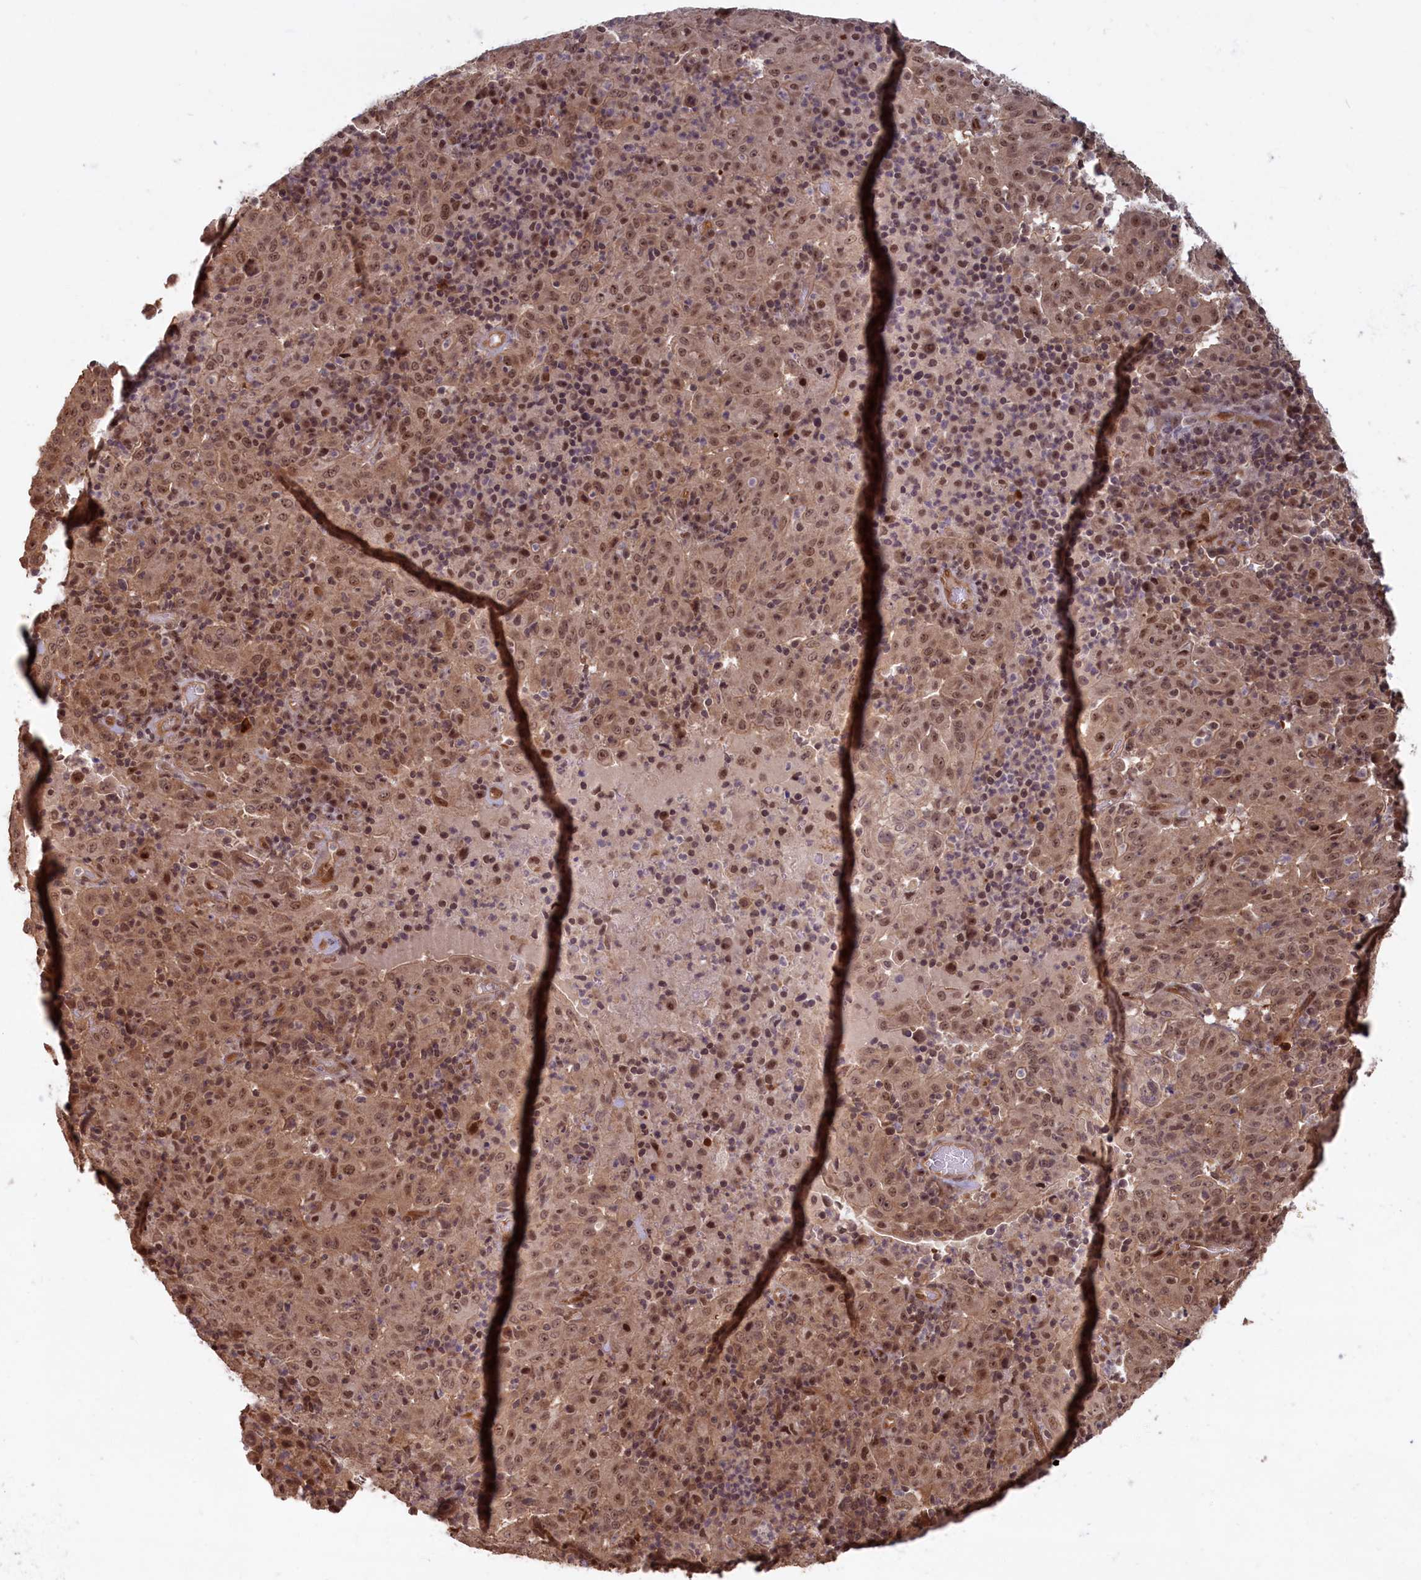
{"staining": {"intensity": "moderate", "quantity": ">75%", "location": "cytoplasmic/membranous,nuclear"}, "tissue": "pancreatic cancer", "cell_type": "Tumor cells", "image_type": "cancer", "snomed": [{"axis": "morphology", "description": "Adenocarcinoma, NOS"}, {"axis": "topography", "description": "Pancreas"}], "caption": "A high-resolution photomicrograph shows immunohistochemistry (IHC) staining of pancreatic cancer, which demonstrates moderate cytoplasmic/membranous and nuclear staining in about >75% of tumor cells.", "gene": "HIF3A", "patient": {"sex": "male", "age": 63}}